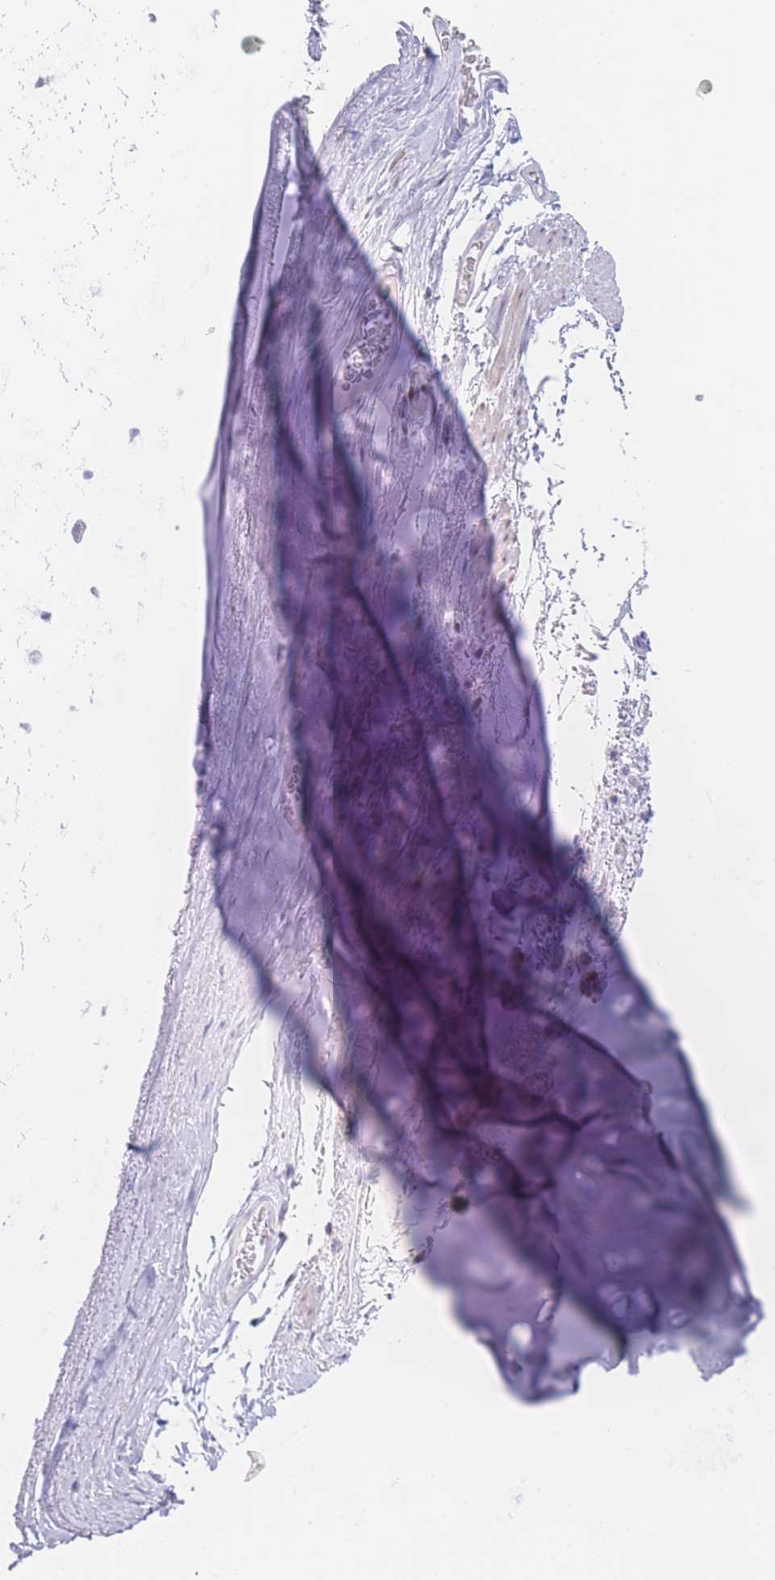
{"staining": {"intensity": "moderate", "quantity": "25%-75%", "location": "cytoplasmic/membranous"}, "tissue": "adipose tissue", "cell_type": "Adipocytes", "image_type": "normal", "snomed": [{"axis": "morphology", "description": "Normal tissue, NOS"}, {"axis": "topography", "description": "Cartilage tissue"}], "caption": "Brown immunohistochemical staining in benign human adipose tissue reveals moderate cytoplasmic/membranous expression in approximately 25%-75% of adipocytes. Ihc stains the protein in brown and the nuclei are stained blue.", "gene": "GPAM", "patient": {"sex": "male", "age": 66}}